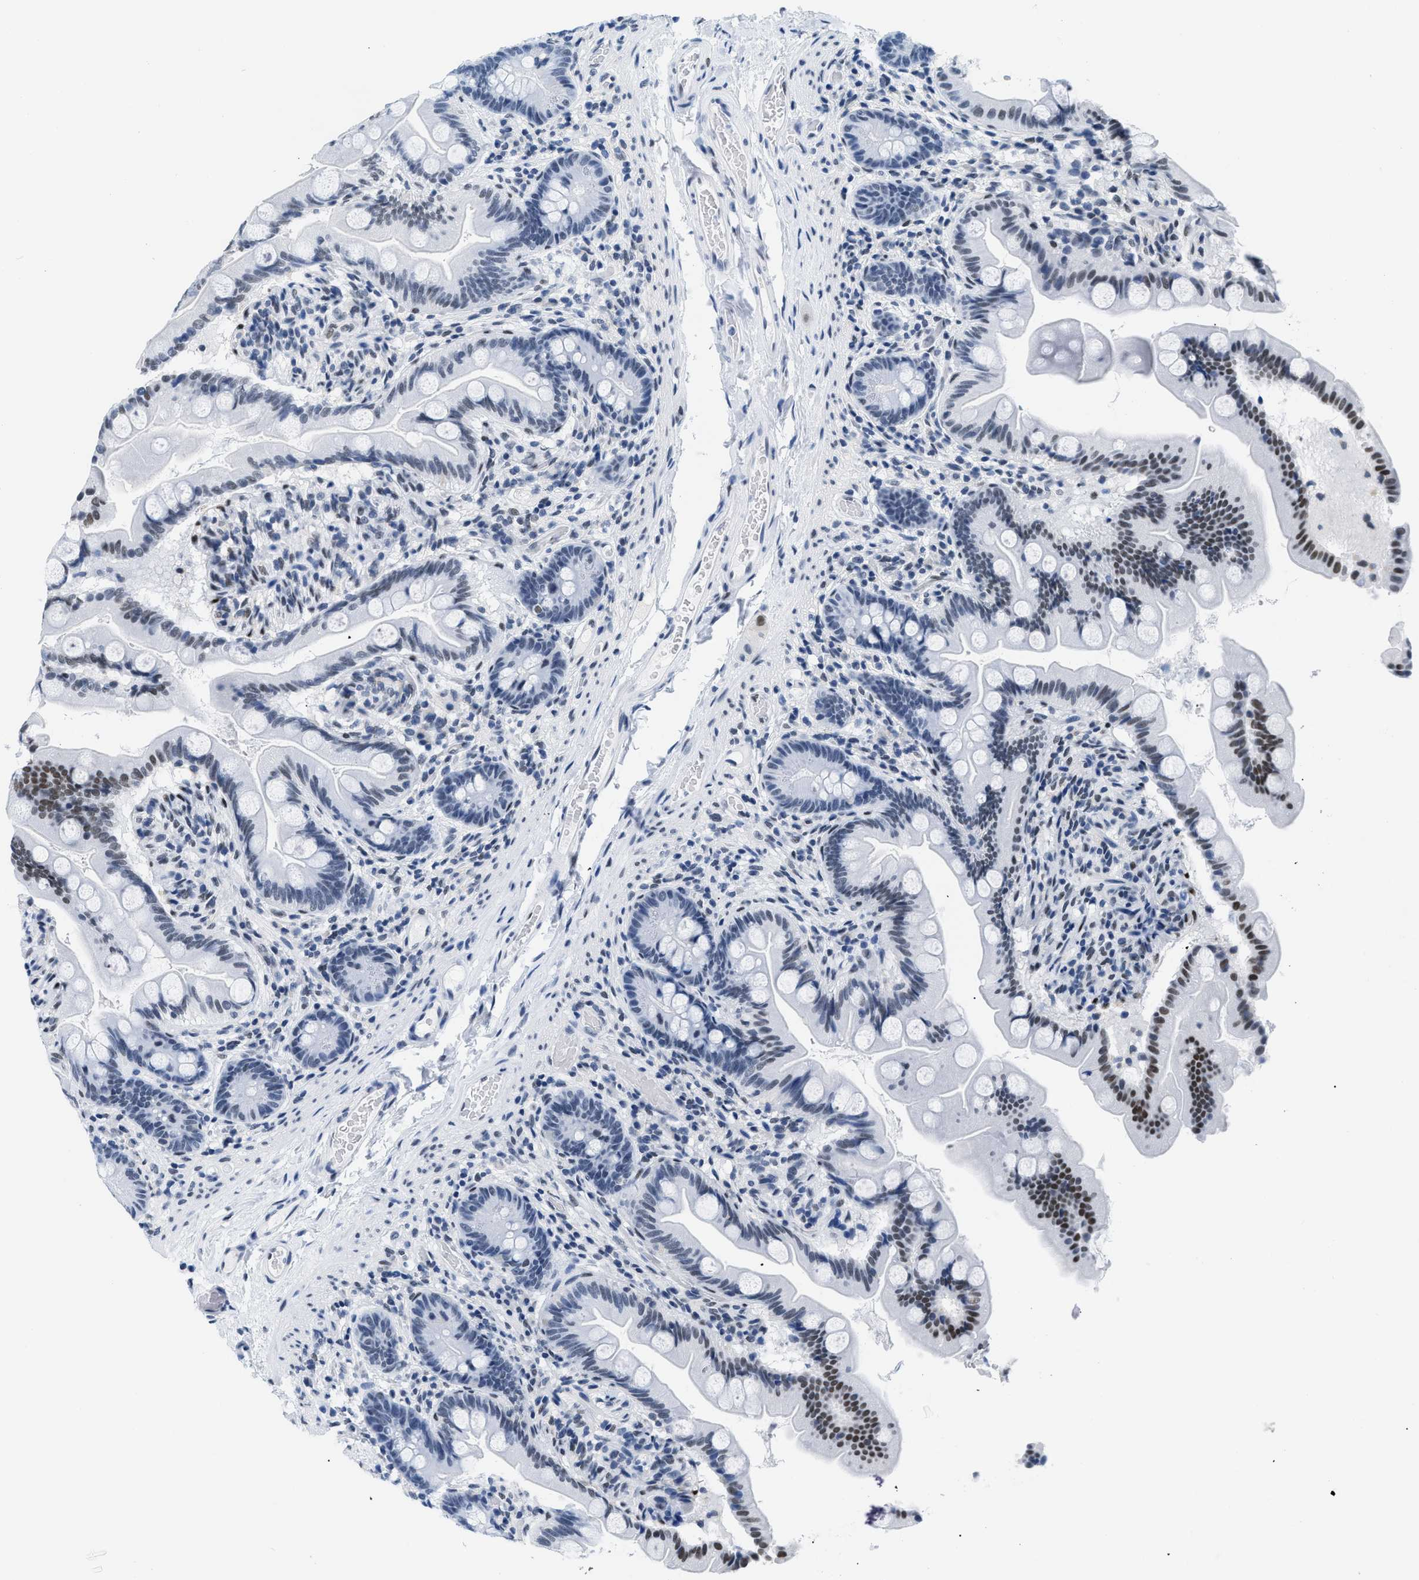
{"staining": {"intensity": "moderate", "quantity": "<25%", "location": "nuclear"}, "tissue": "small intestine", "cell_type": "Glandular cells", "image_type": "normal", "snomed": [{"axis": "morphology", "description": "Normal tissue, NOS"}, {"axis": "topography", "description": "Small intestine"}], "caption": "This histopathology image reveals immunohistochemistry (IHC) staining of normal small intestine, with low moderate nuclear expression in approximately <25% of glandular cells.", "gene": "CTBP1", "patient": {"sex": "female", "age": 56}}